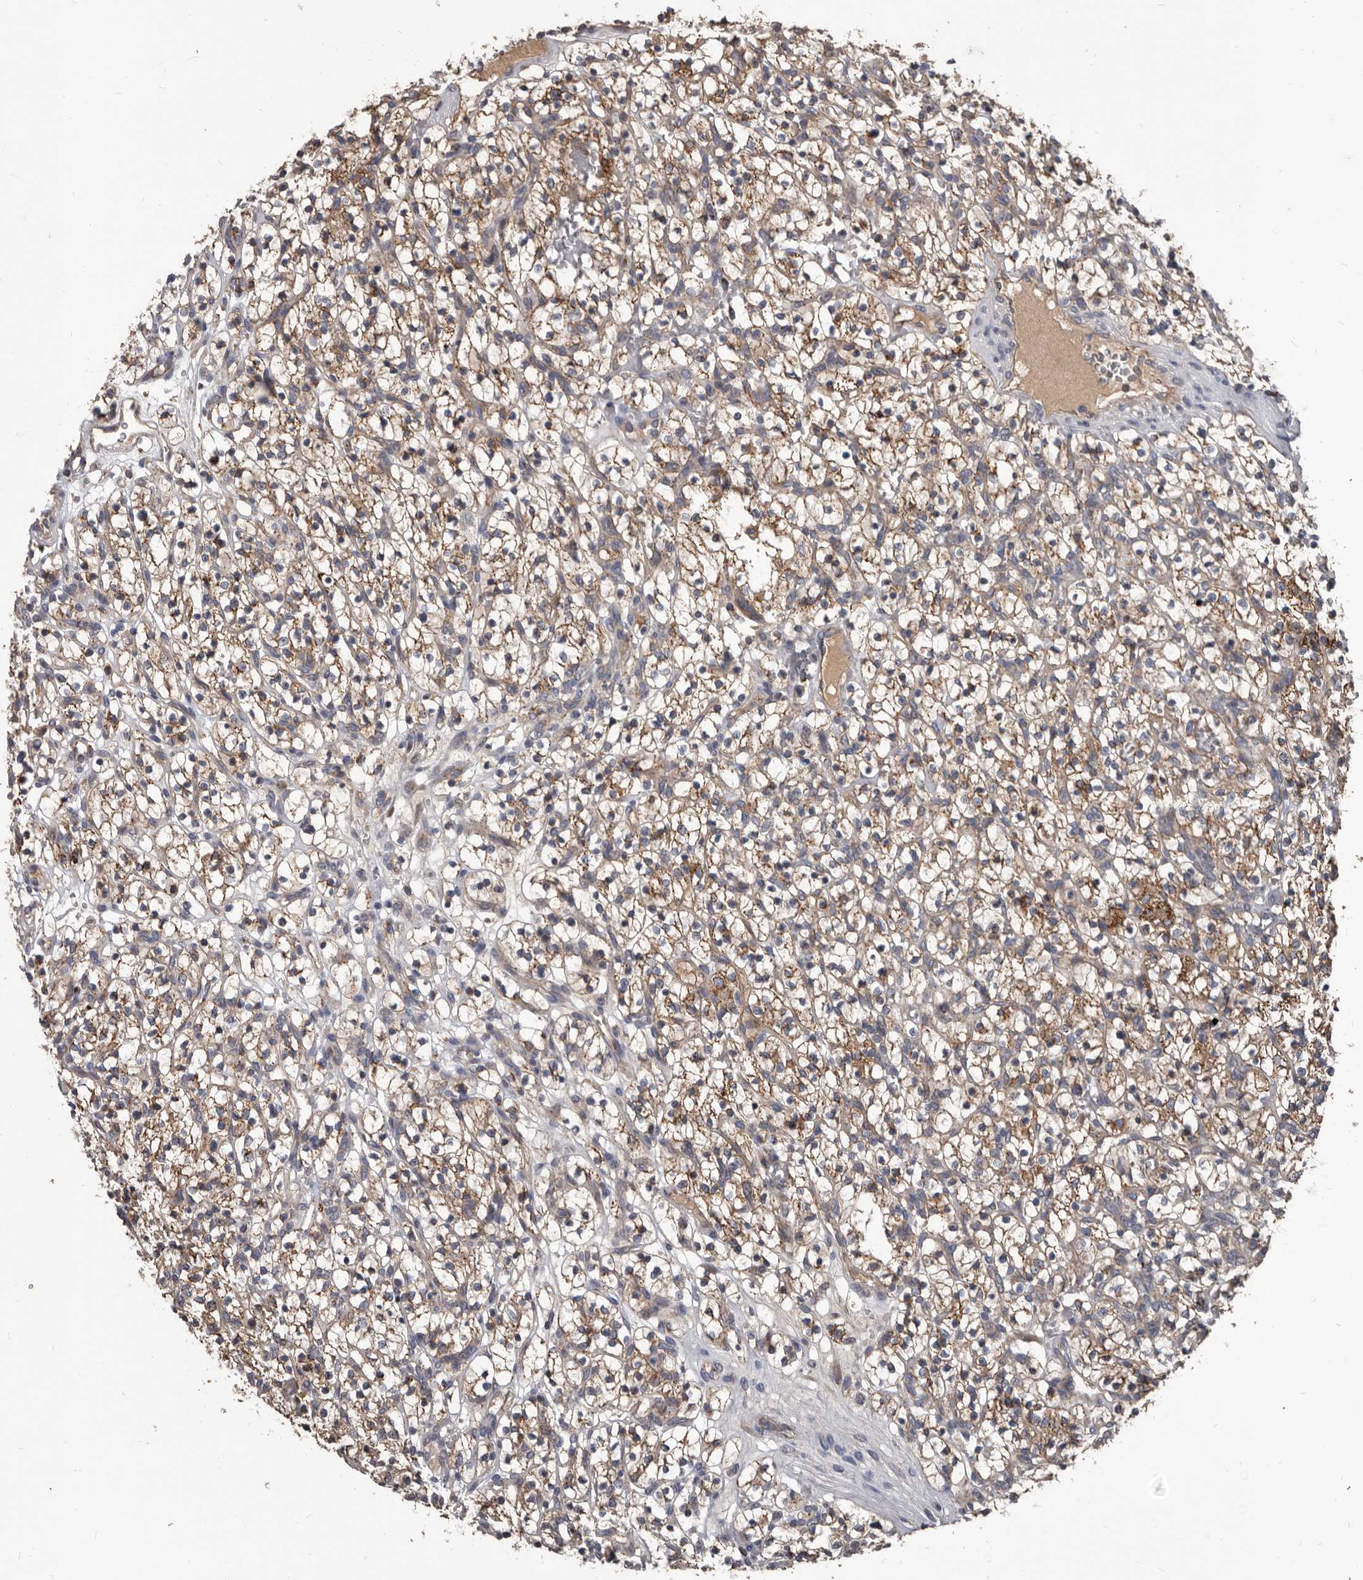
{"staining": {"intensity": "moderate", "quantity": ">75%", "location": "cytoplasmic/membranous"}, "tissue": "renal cancer", "cell_type": "Tumor cells", "image_type": "cancer", "snomed": [{"axis": "morphology", "description": "Adenocarcinoma, NOS"}, {"axis": "topography", "description": "Kidney"}], "caption": "This is a histology image of immunohistochemistry staining of renal cancer (adenocarcinoma), which shows moderate expression in the cytoplasmic/membranous of tumor cells.", "gene": "ALDH5A1", "patient": {"sex": "female", "age": 57}}